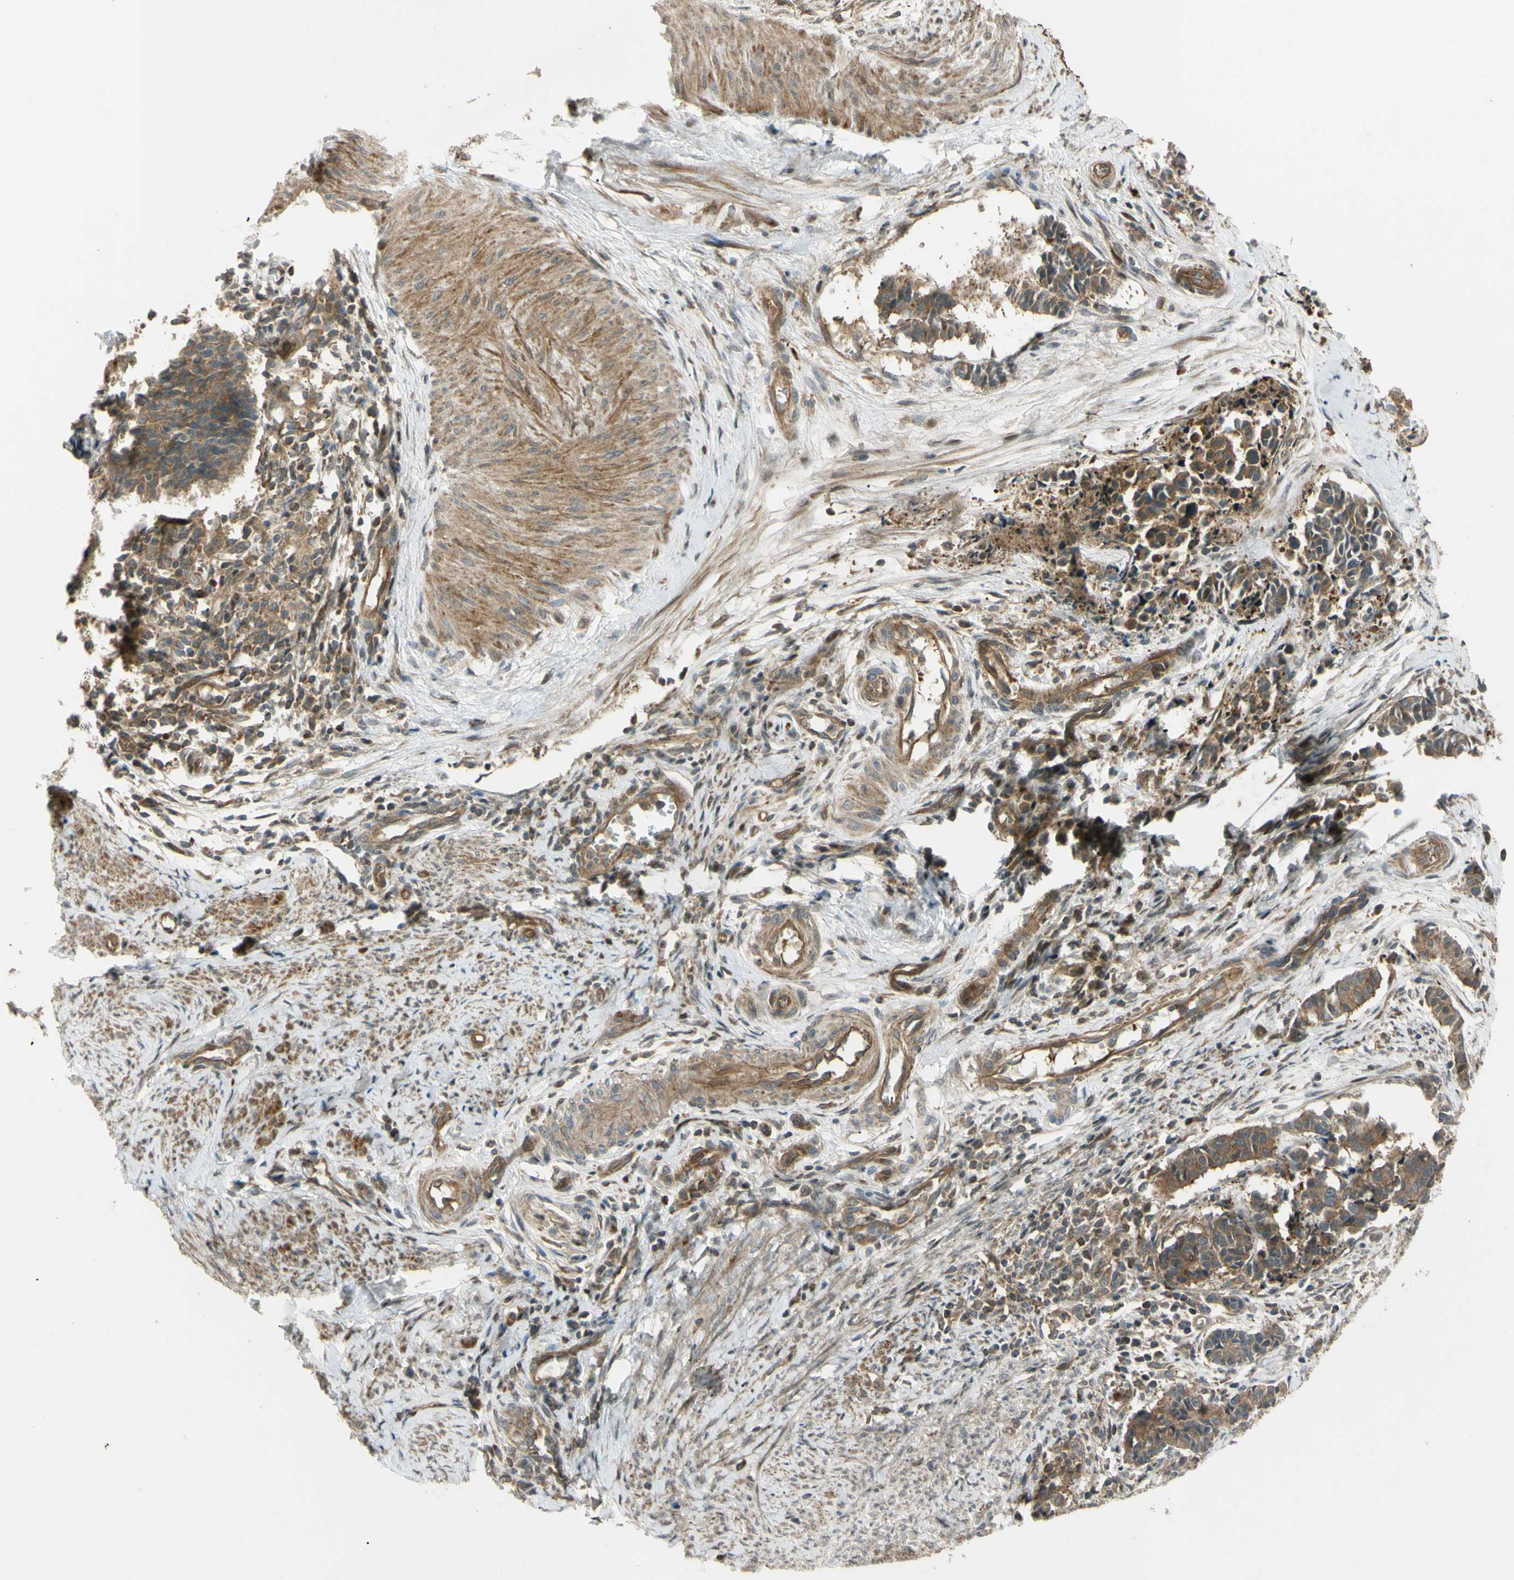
{"staining": {"intensity": "moderate", "quantity": ">75%", "location": "cytoplasmic/membranous"}, "tissue": "cervical cancer", "cell_type": "Tumor cells", "image_type": "cancer", "snomed": [{"axis": "morphology", "description": "Normal tissue, NOS"}, {"axis": "morphology", "description": "Squamous cell carcinoma, NOS"}, {"axis": "topography", "description": "Cervix"}], "caption": "A histopathology image showing moderate cytoplasmic/membranous positivity in about >75% of tumor cells in cervical cancer, as visualized by brown immunohistochemical staining.", "gene": "FLII", "patient": {"sex": "female", "age": 35}}